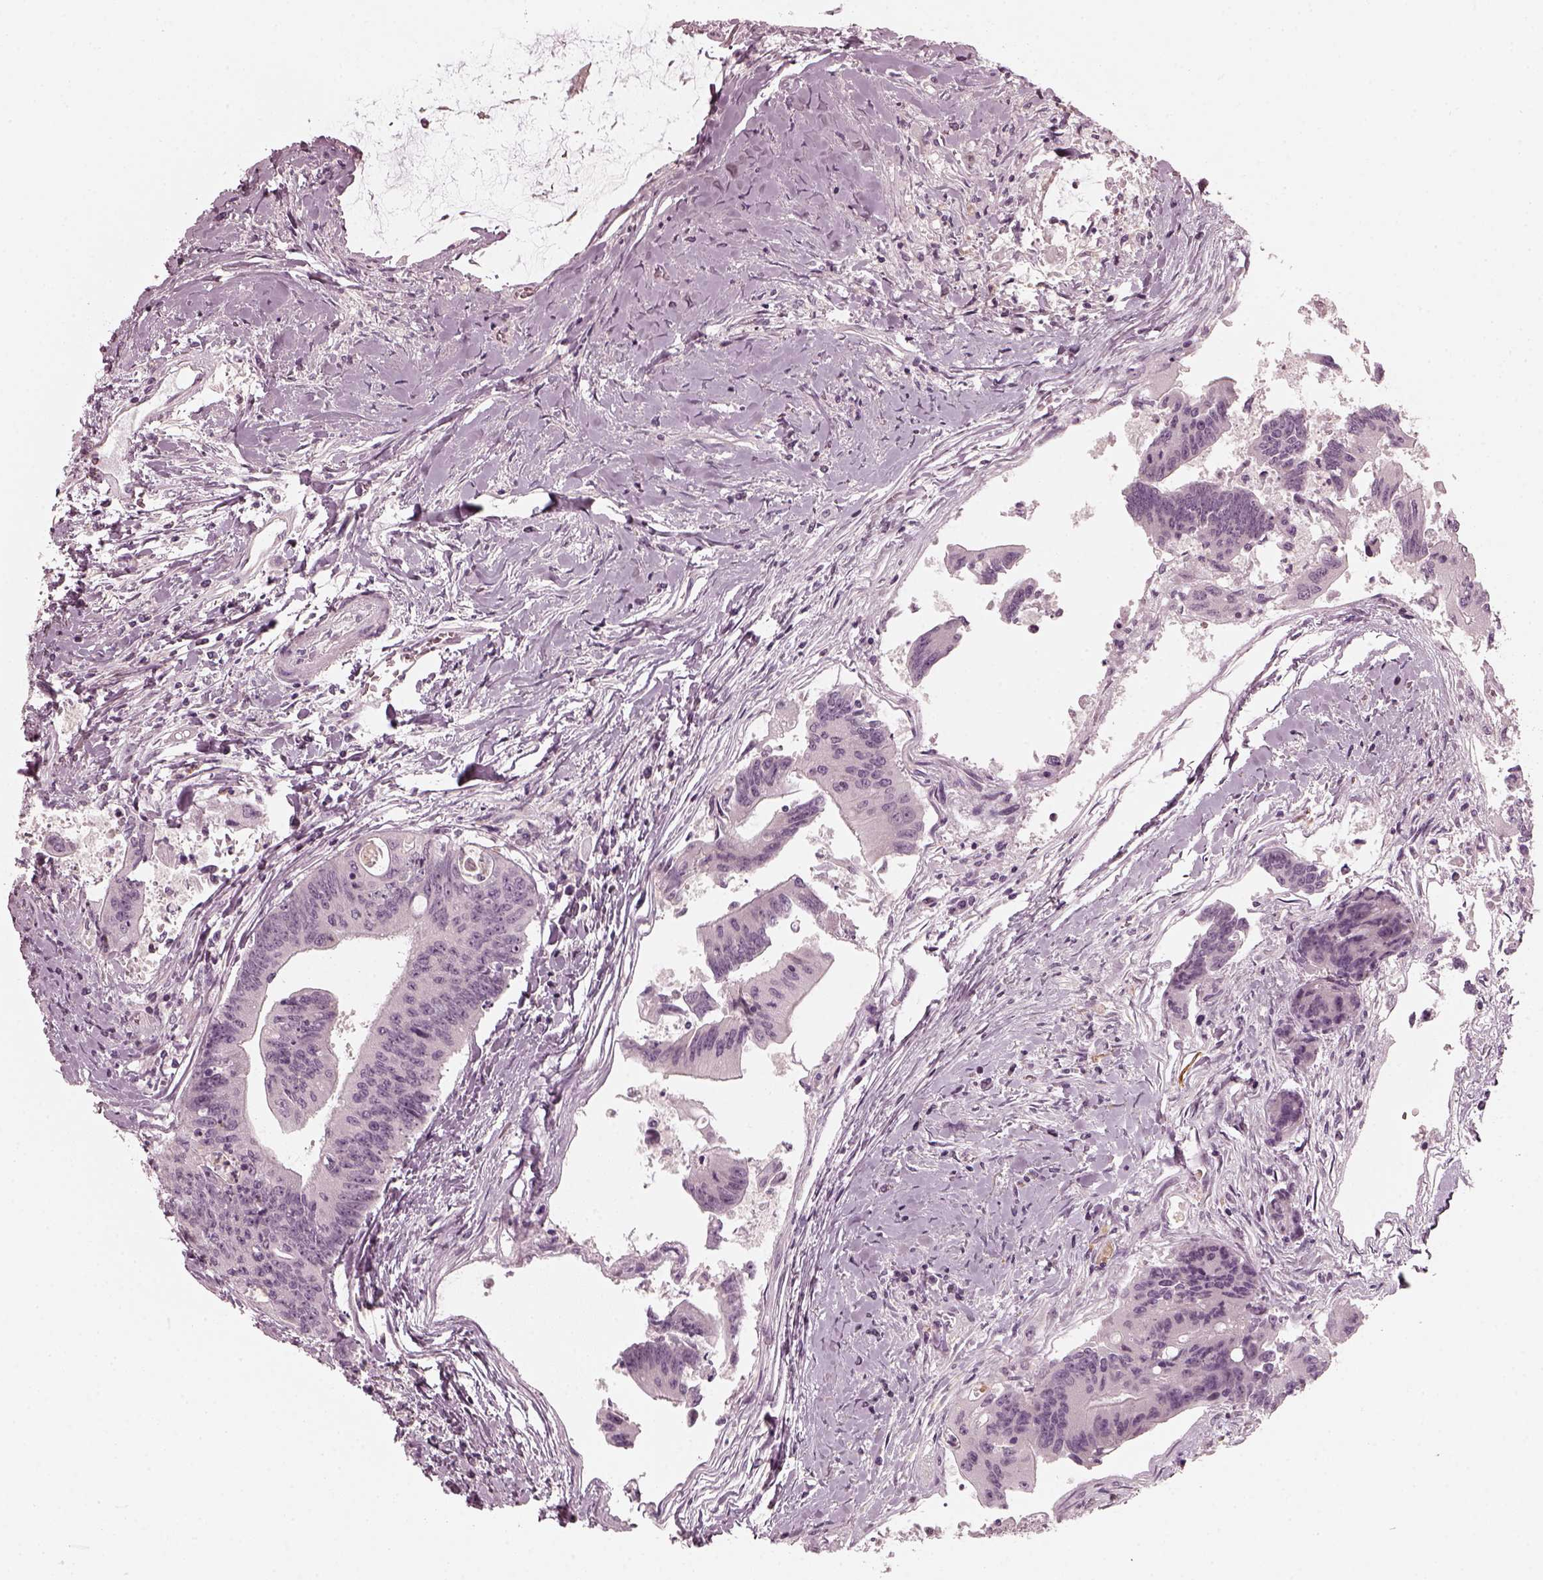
{"staining": {"intensity": "negative", "quantity": "none", "location": "none"}, "tissue": "colorectal cancer", "cell_type": "Tumor cells", "image_type": "cancer", "snomed": [{"axis": "morphology", "description": "Adenocarcinoma, NOS"}, {"axis": "topography", "description": "Rectum"}], "caption": "The image displays no staining of tumor cells in colorectal cancer. (Stains: DAB immunohistochemistry with hematoxylin counter stain, Microscopy: brightfield microscopy at high magnification).", "gene": "CHIT1", "patient": {"sex": "male", "age": 59}}